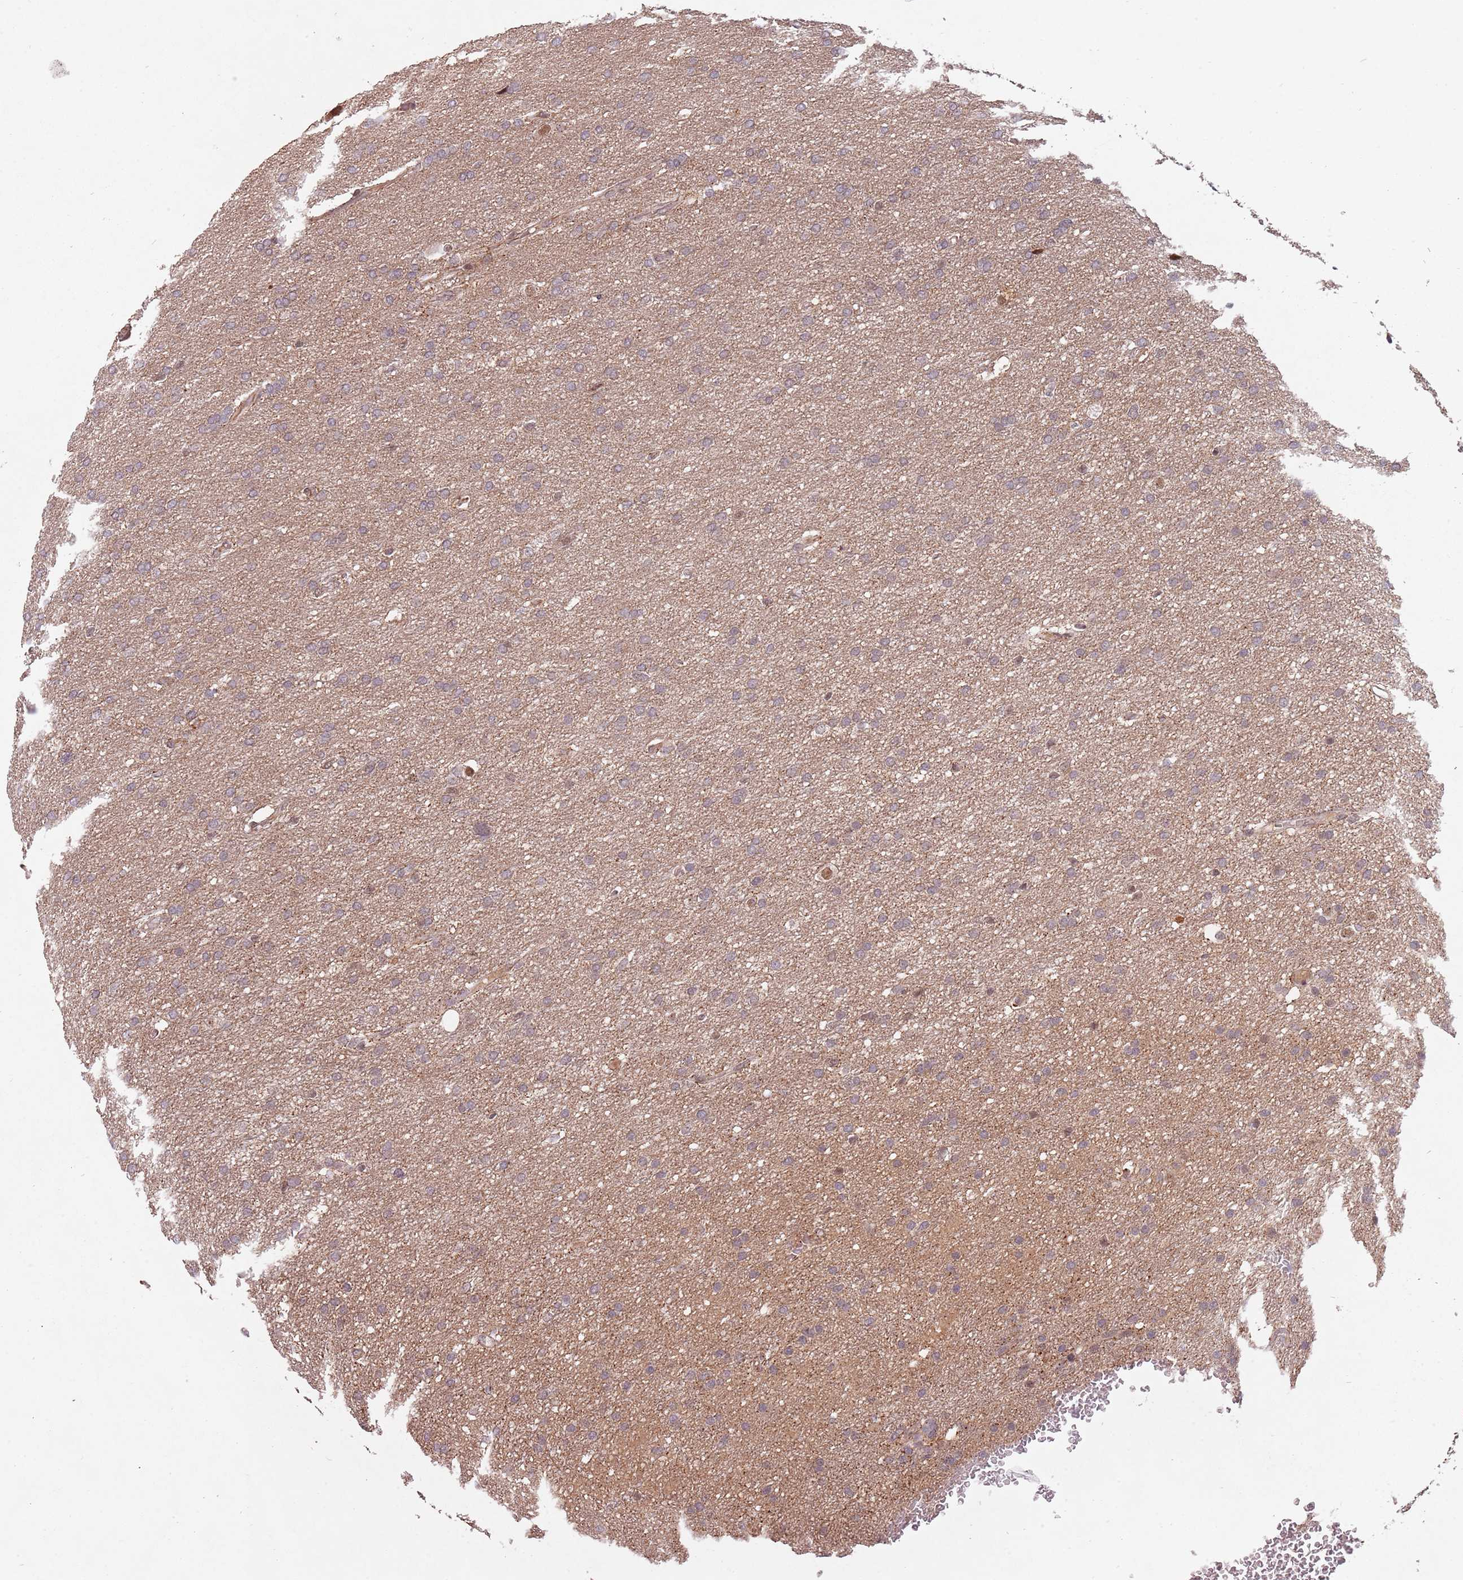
{"staining": {"intensity": "weak", "quantity": ">75%", "location": "cytoplasmic/membranous"}, "tissue": "glioma", "cell_type": "Tumor cells", "image_type": "cancer", "snomed": [{"axis": "morphology", "description": "Glioma, malignant, High grade"}, {"axis": "topography", "description": "Cerebral cortex"}], "caption": "Human malignant high-grade glioma stained for a protein (brown) exhibits weak cytoplasmic/membranous positive positivity in approximately >75% of tumor cells.", "gene": "SUDS3", "patient": {"sex": "female", "age": 36}}